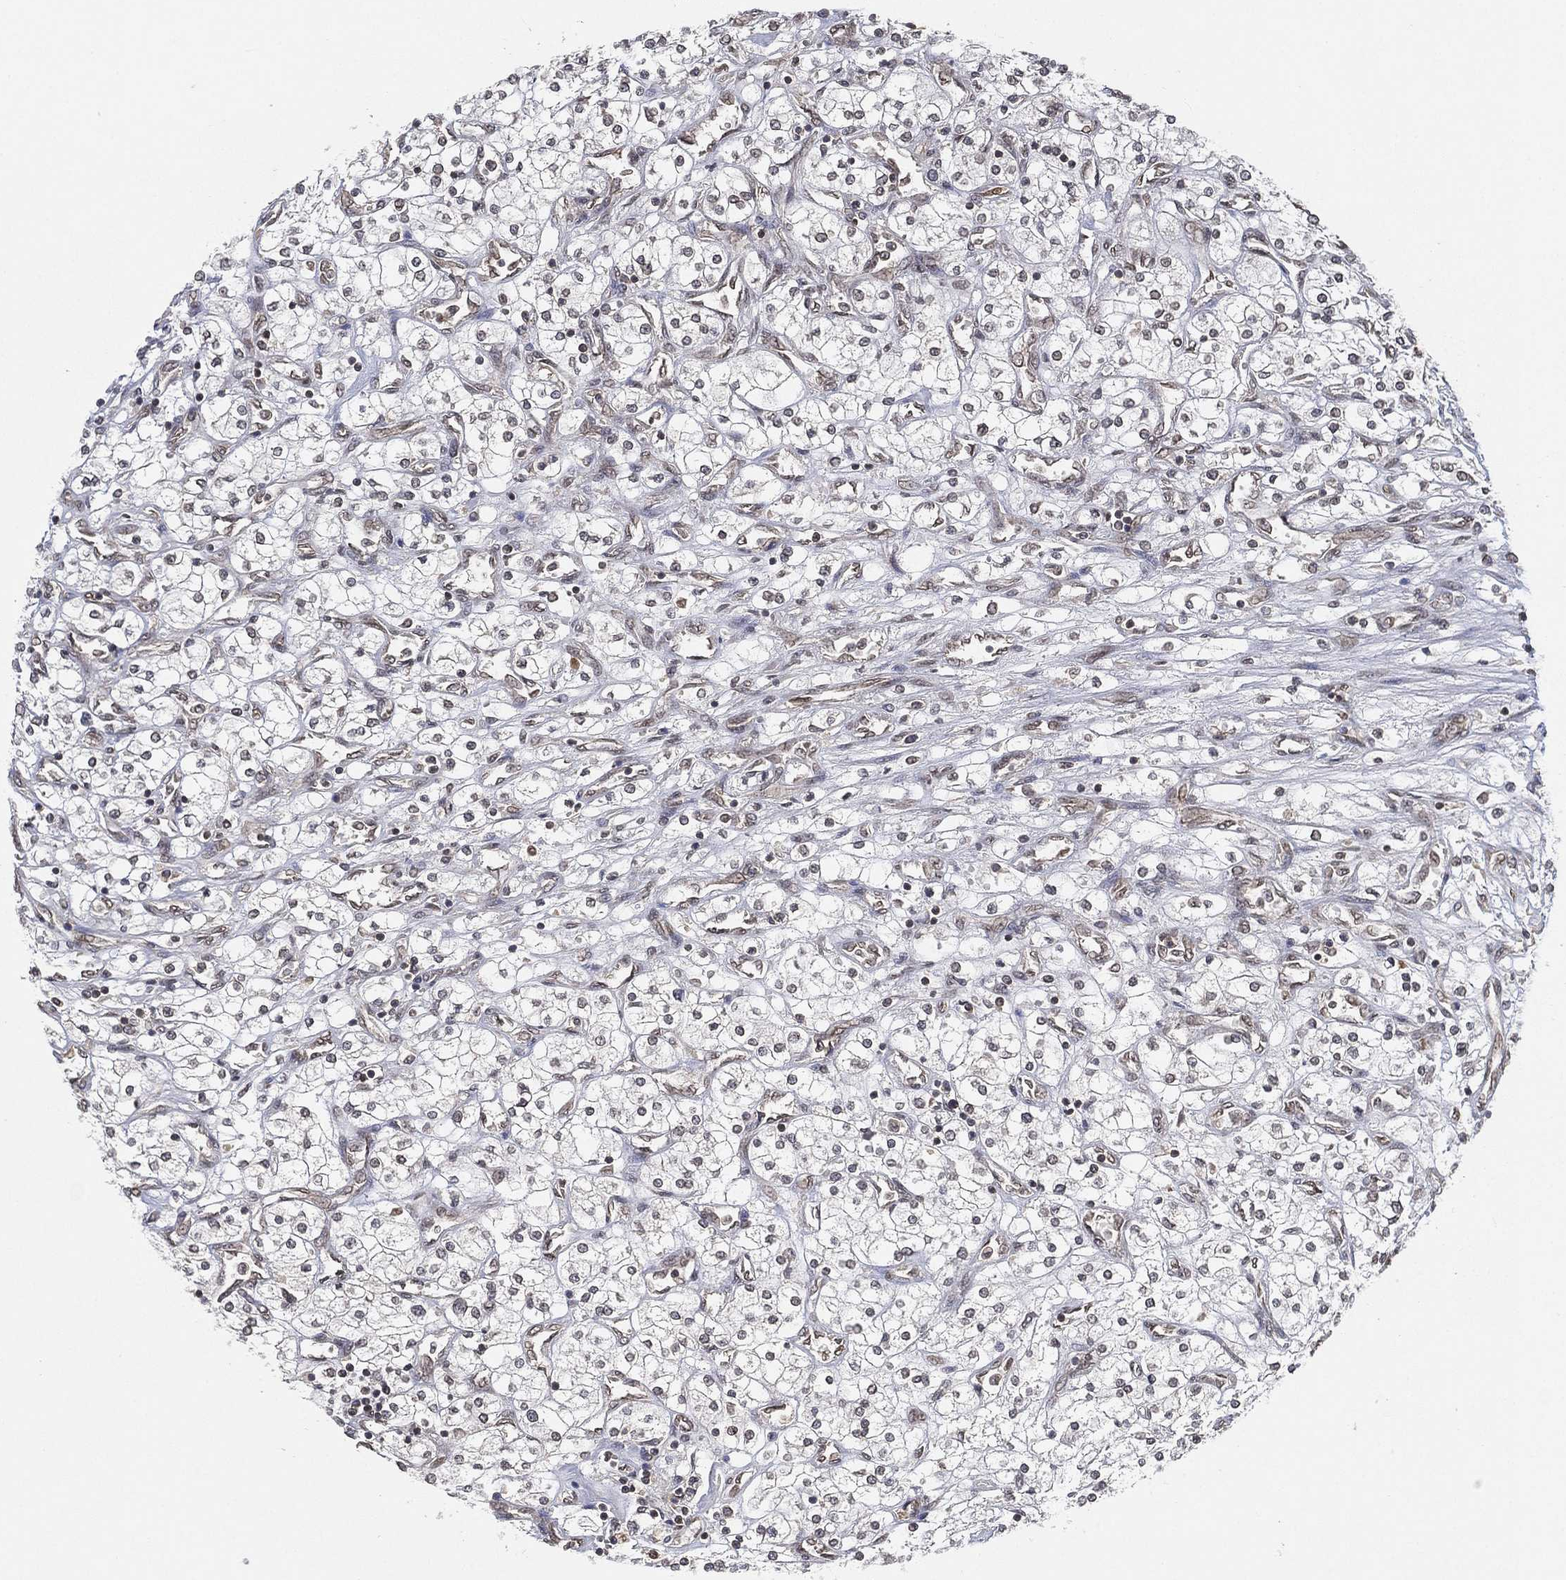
{"staining": {"intensity": "negative", "quantity": "none", "location": "none"}, "tissue": "renal cancer", "cell_type": "Tumor cells", "image_type": "cancer", "snomed": [{"axis": "morphology", "description": "Adenocarcinoma, NOS"}, {"axis": "topography", "description": "Kidney"}], "caption": "Photomicrograph shows no significant protein positivity in tumor cells of adenocarcinoma (renal).", "gene": "UBA5", "patient": {"sex": "male", "age": 80}}